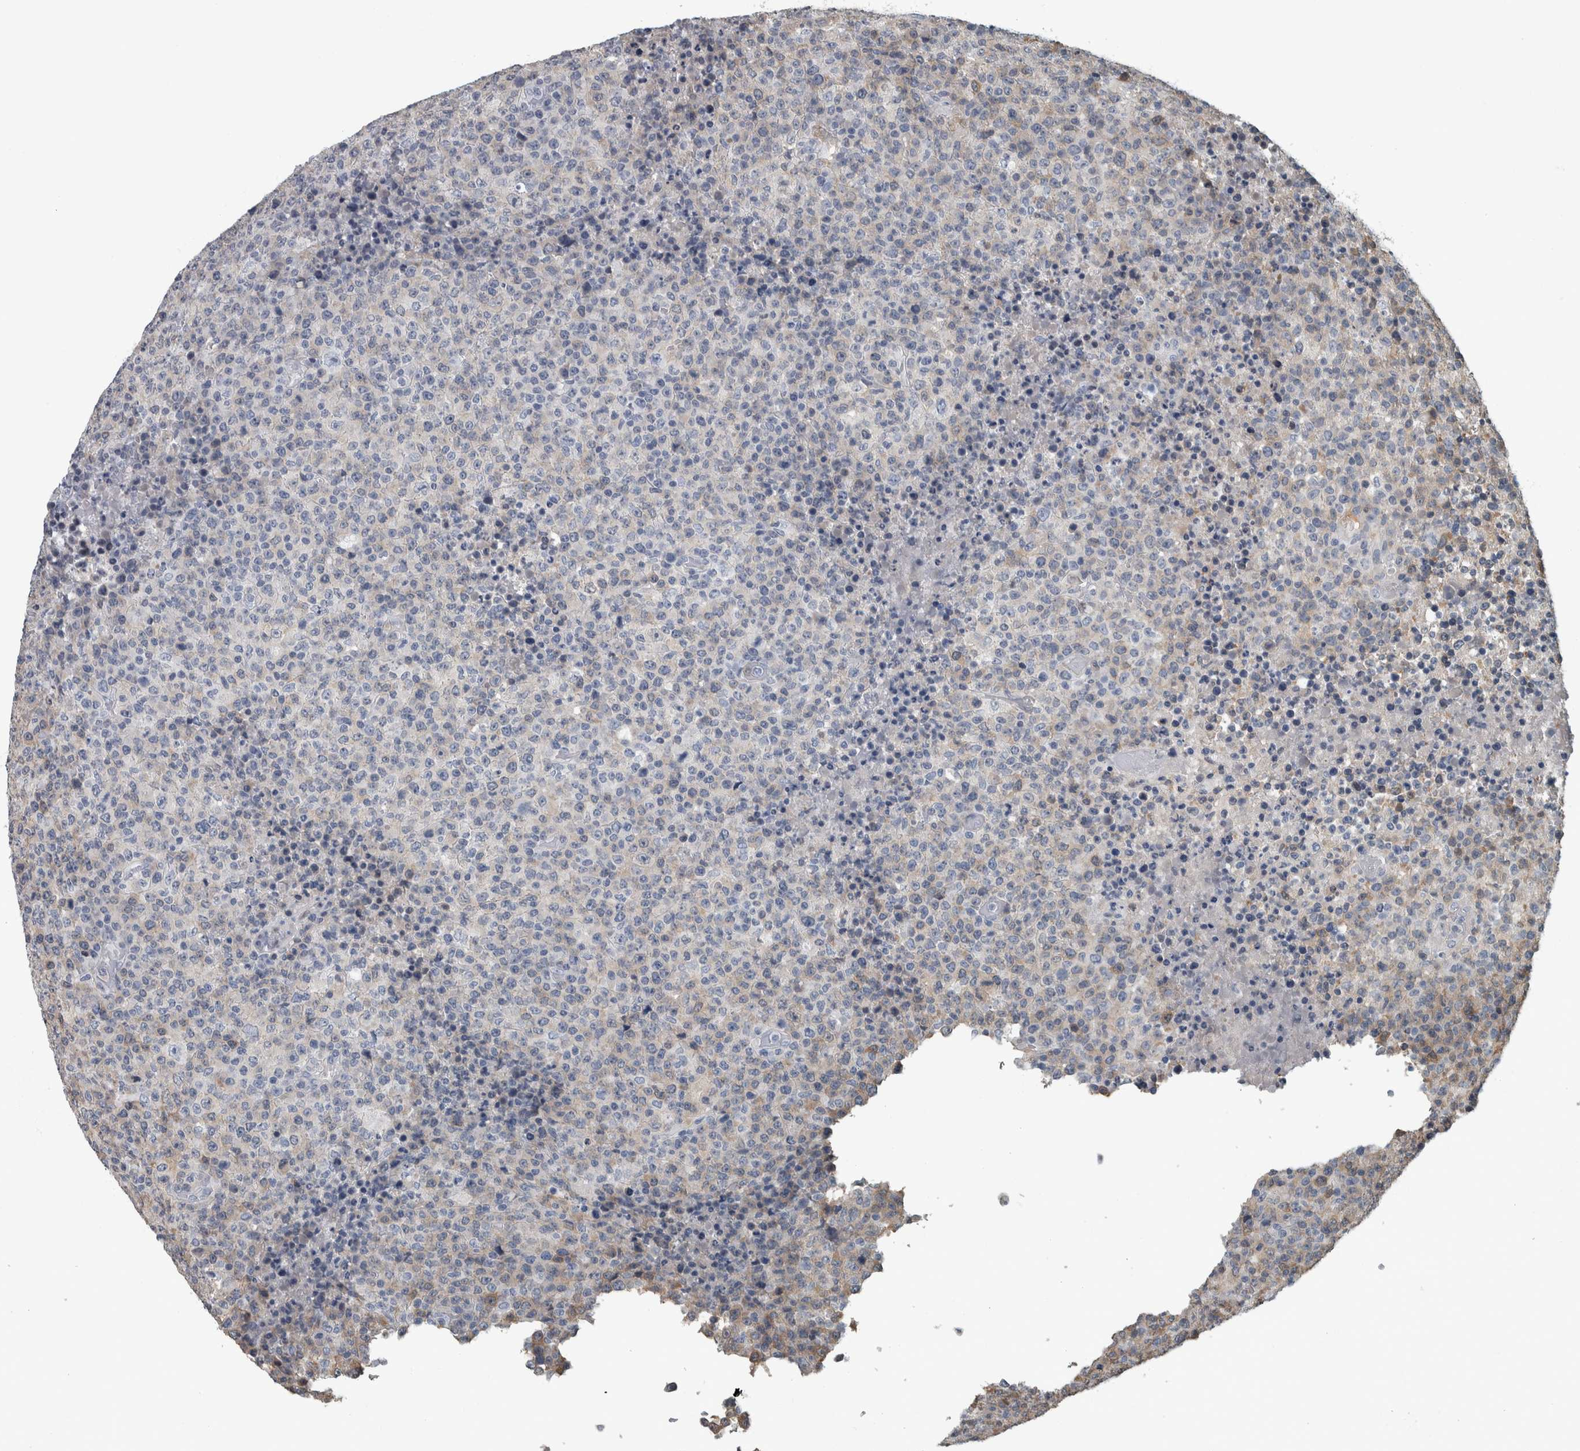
{"staining": {"intensity": "negative", "quantity": "none", "location": "none"}, "tissue": "lymphoma", "cell_type": "Tumor cells", "image_type": "cancer", "snomed": [{"axis": "morphology", "description": "Malignant lymphoma, non-Hodgkin's type, High grade"}, {"axis": "topography", "description": "Lymph node"}], "caption": "High magnification brightfield microscopy of malignant lymphoma, non-Hodgkin's type (high-grade) stained with DAB (brown) and counterstained with hematoxylin (blue): tumor cells show no significant expression. (Stains: DAB (3,3'-diaminobenzidine) IHC with hematoxylin counter stain, Microscopy: brightfield microscopy at high magnification).", "gene": "CAVIN4", "patient": {"sex": "male", "age": 13}}